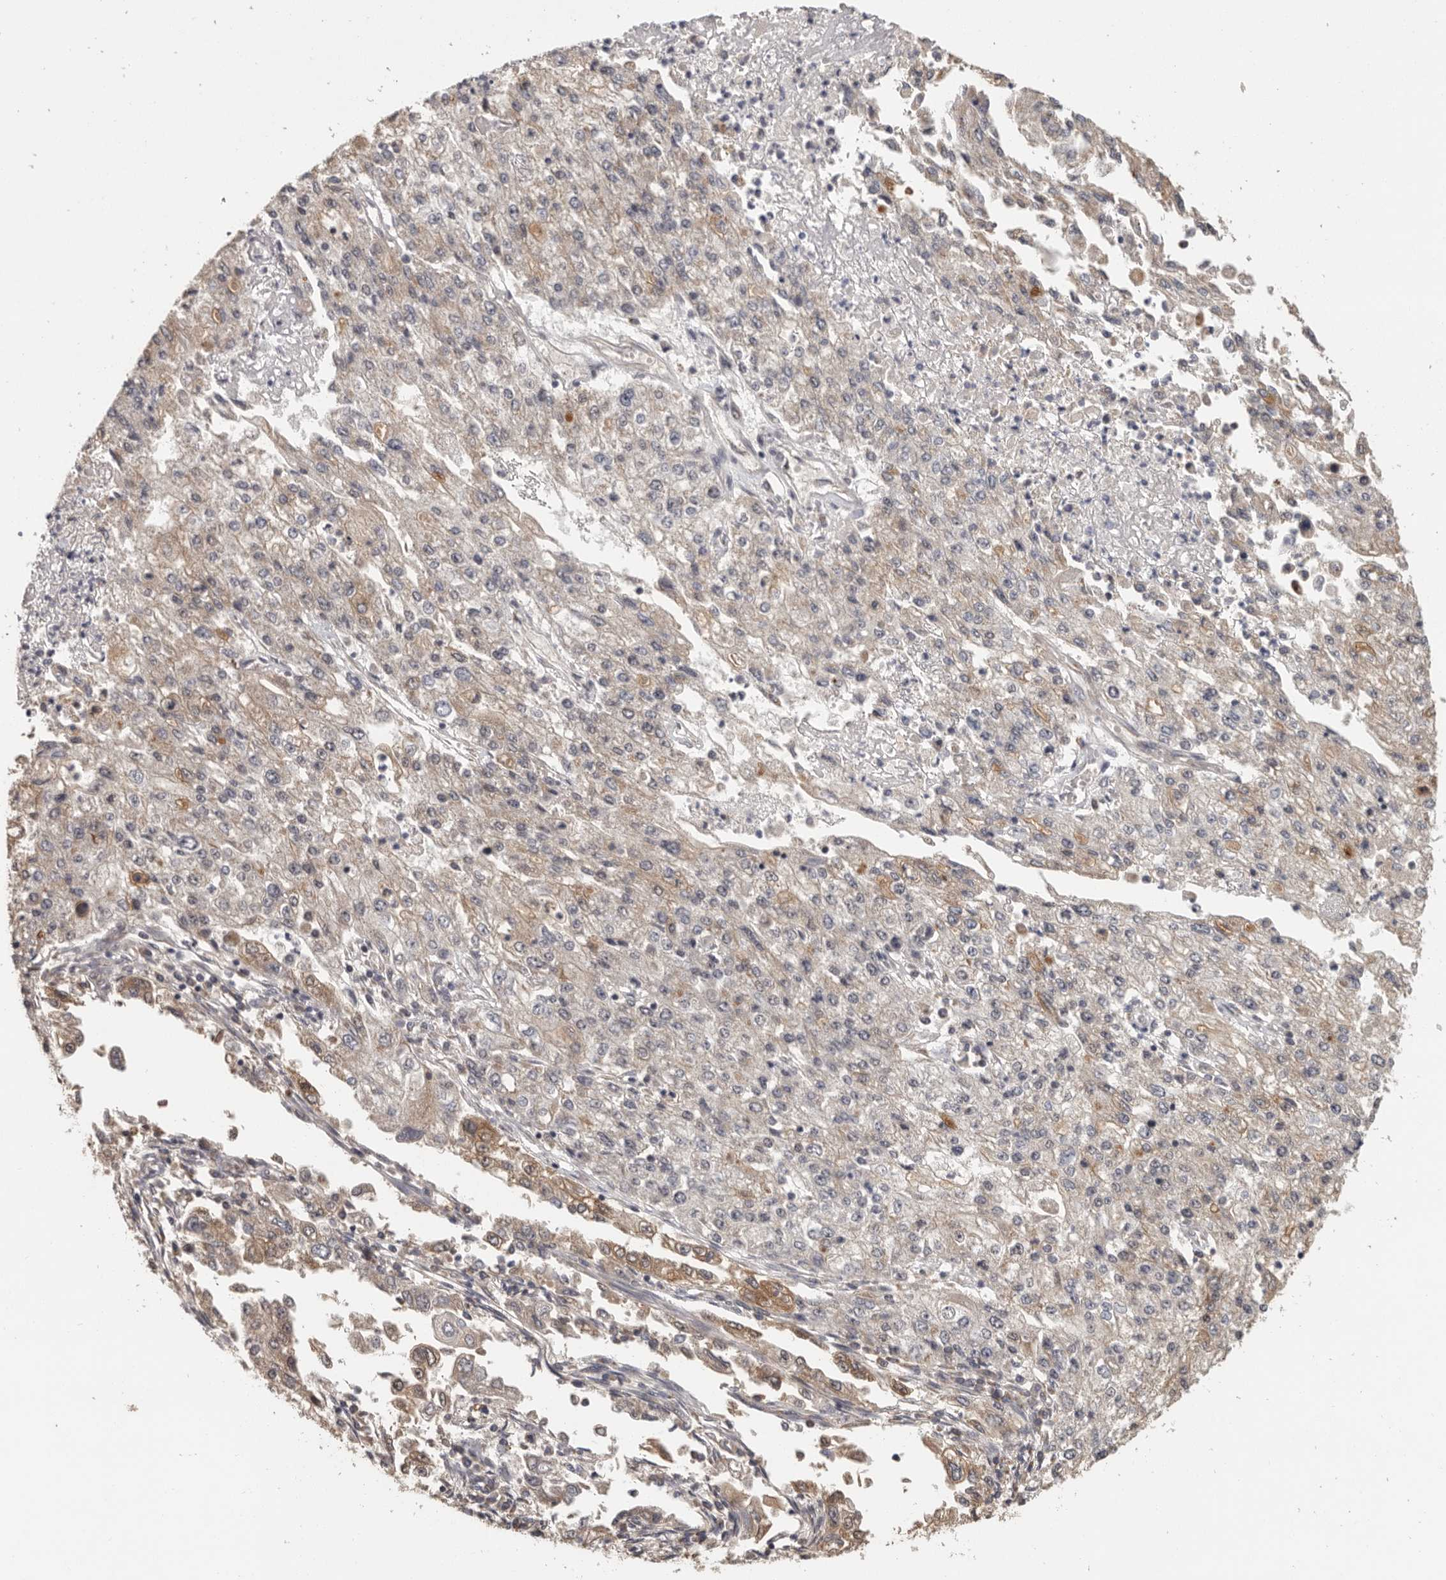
{"staining": {"intensity": "moderate", "quantity": "25%-75%", "location": "cytoplasmic/membranous"}, "tissue": "endometrial cancer", "cell_type": "Tumor cells", "image_type": "cancer", "snomed": [{"axis": "morphology", "description": "Adenocarcinoma, NOS"}, {"axis": "topography", "description": "Endometrium"}], "caption": "Brown immunohistochemical staining in adenocarcinoma (endometrial) reveals moderate cytoplasmic/membranous expression in approximately 25%-75% of tumor cells.", "gene": "BAIAP2", "patient": {"sex": "female", "age": 49}}